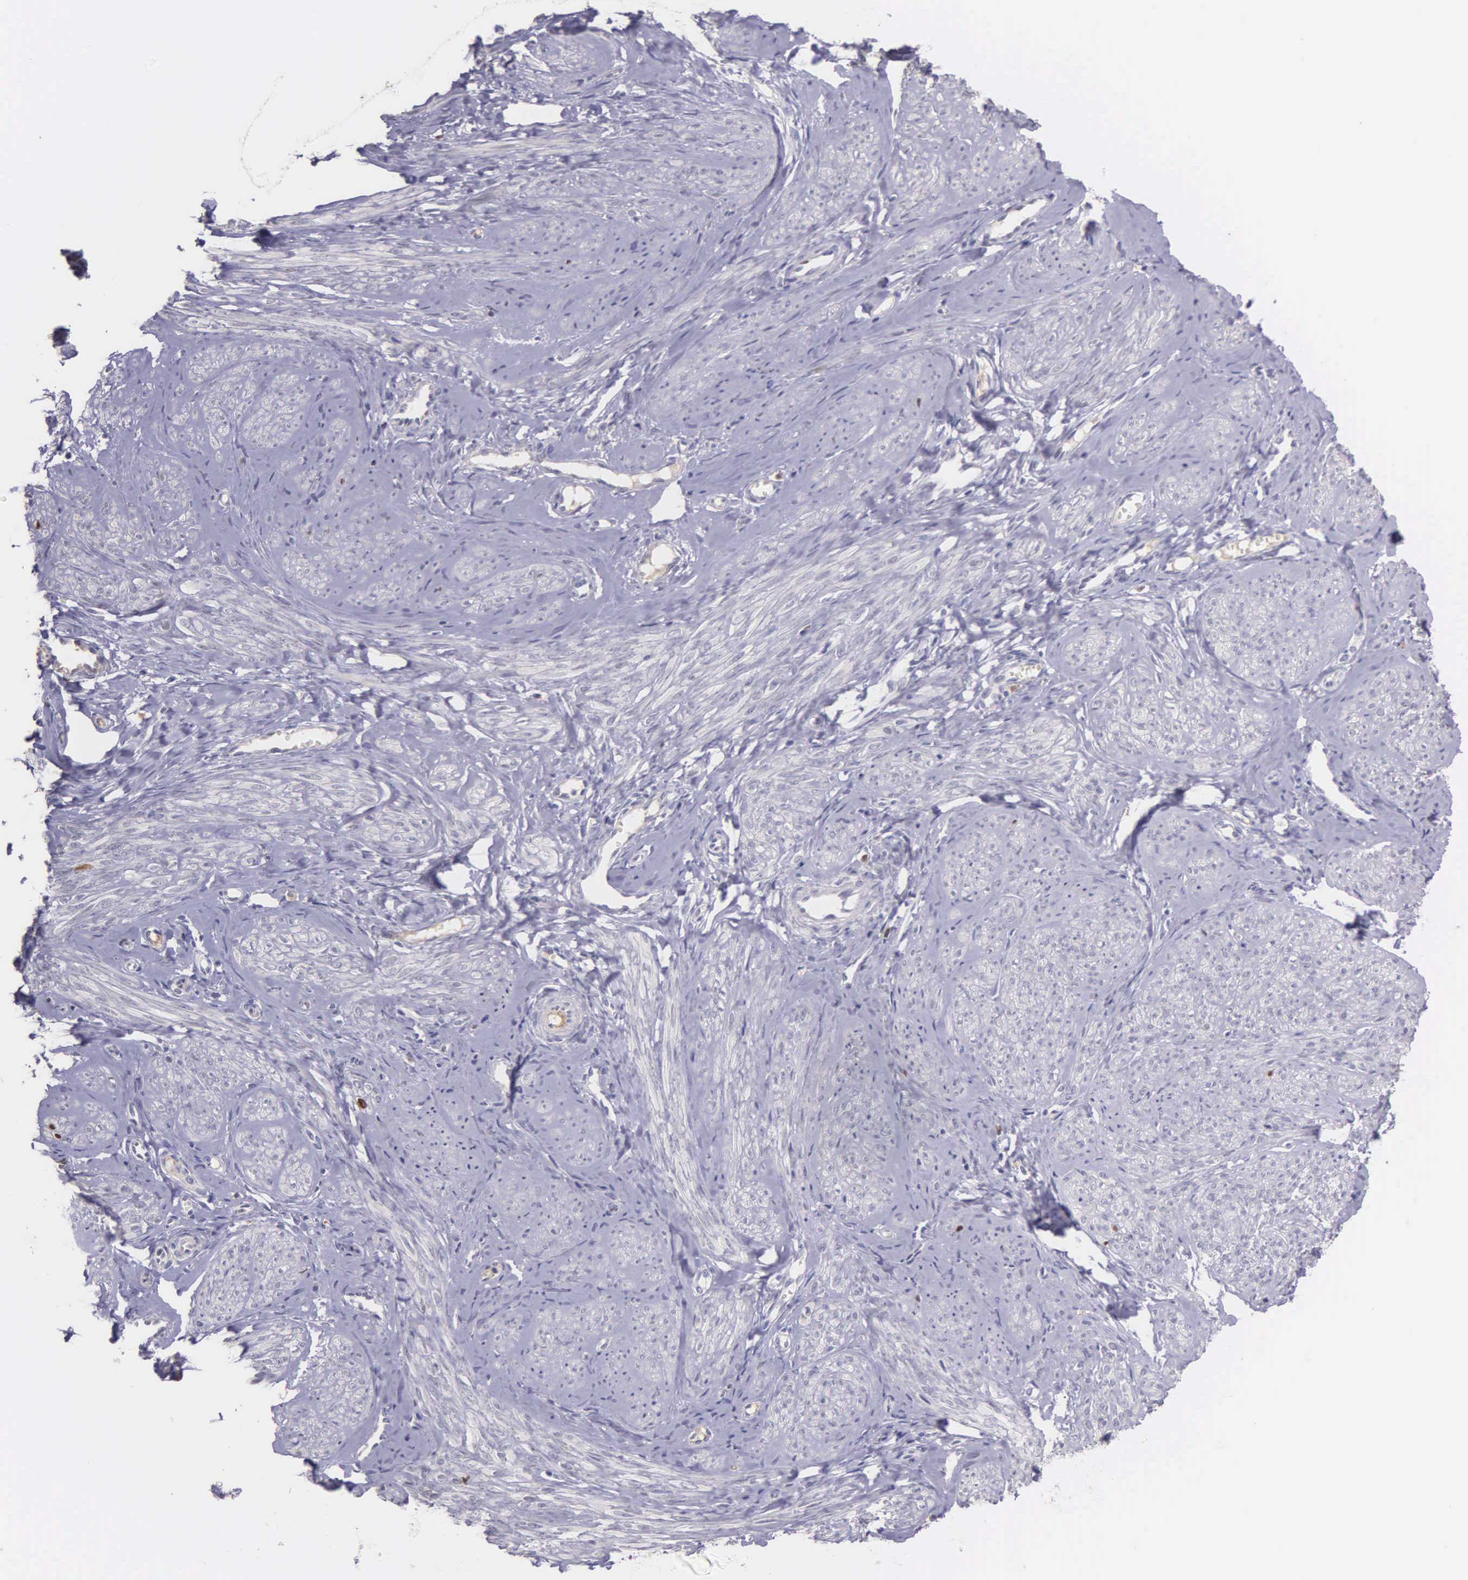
{"staining": {"intensity": "negative", "quantity": "none", "location": "none"}, "tissue": "smooth muscle", "cell_type": "Smooth muscle cells", "image_type": "normal", "snomed": [{"axis": "morphology", "description": "Normal tissue, NOS"}, {"axis": "topography", "description": "Uterus"}], "caption": "High magnification brightfield microscopy of benign smooth muscle stained with DAB (3,3'-diaminobenzidine) (brown) and counterstained with hematoxylin (blue): smooth muscle cells show no significant positivity.", "gene": "MCM5", "patient": {"sex": "female", "age": 45}}